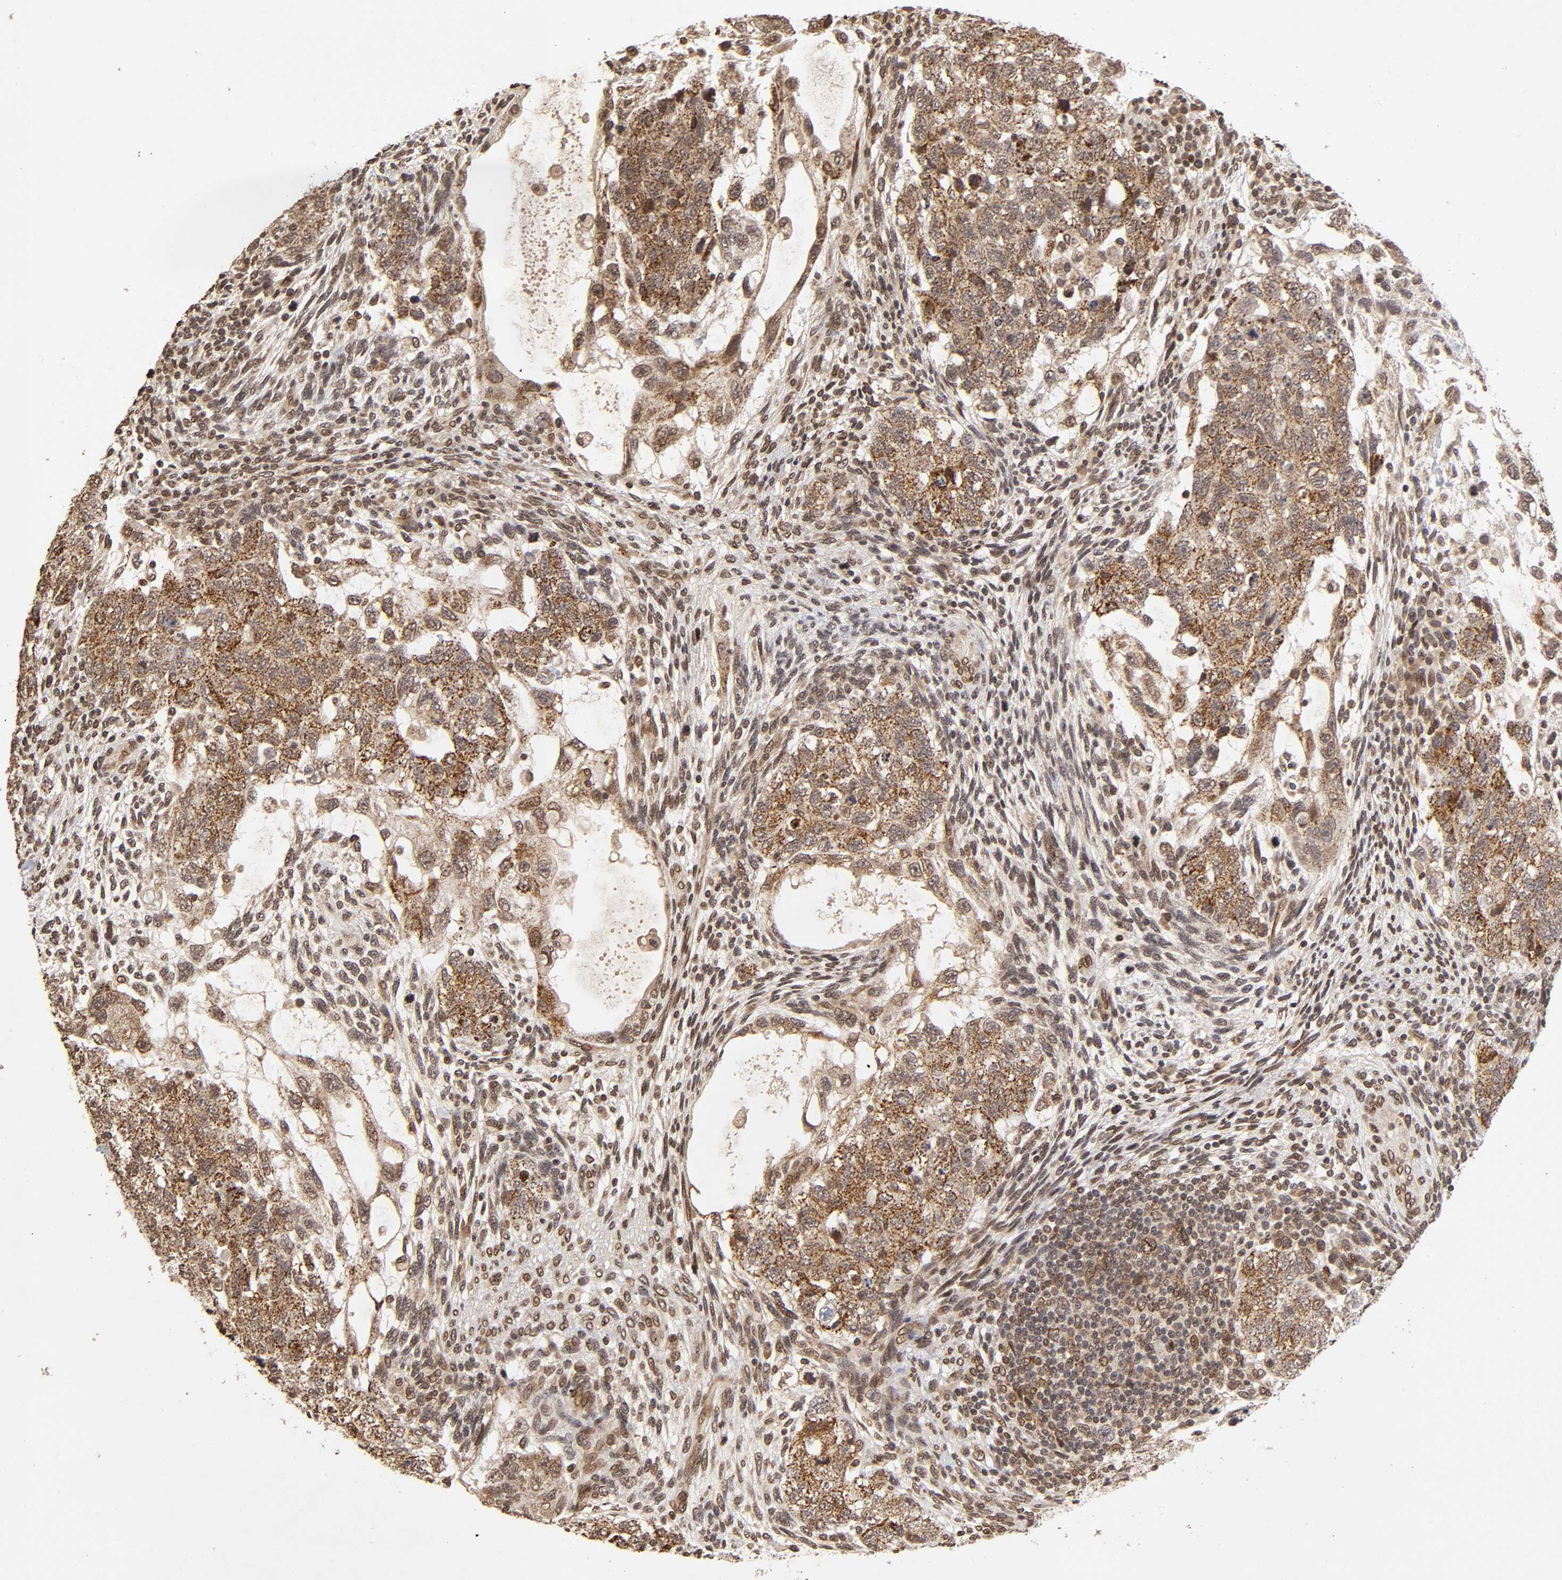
{"staining": {"intensity": "moderate", "quantity": ">75%", "location": "cytoplasmic/membranous"}, "tissue": "testis cancer", "cell_type": "Tumor cells", "image_type": "cancer", "snomed": [{"axis": "morphology", "description": "Normal tissue, NOS"}, {"axis": "morphology", "description": "Carcinoma, Embryonal, NOS"}, {"axis": "topography", "description": "Testis"}], "caption": "Protein staining of testis cancer tissue reveals moderate cytoplasmic/membranous staining in about >75% of tumor cells. The staining is performed using DAB (3,3'-diaminobenzidine) brown chromogen to label protein expression. The nuclei are counter-stained blue using hematoxylin.", "gene": "MLLT6", "patient": {"sex": "male", "age": 36}}